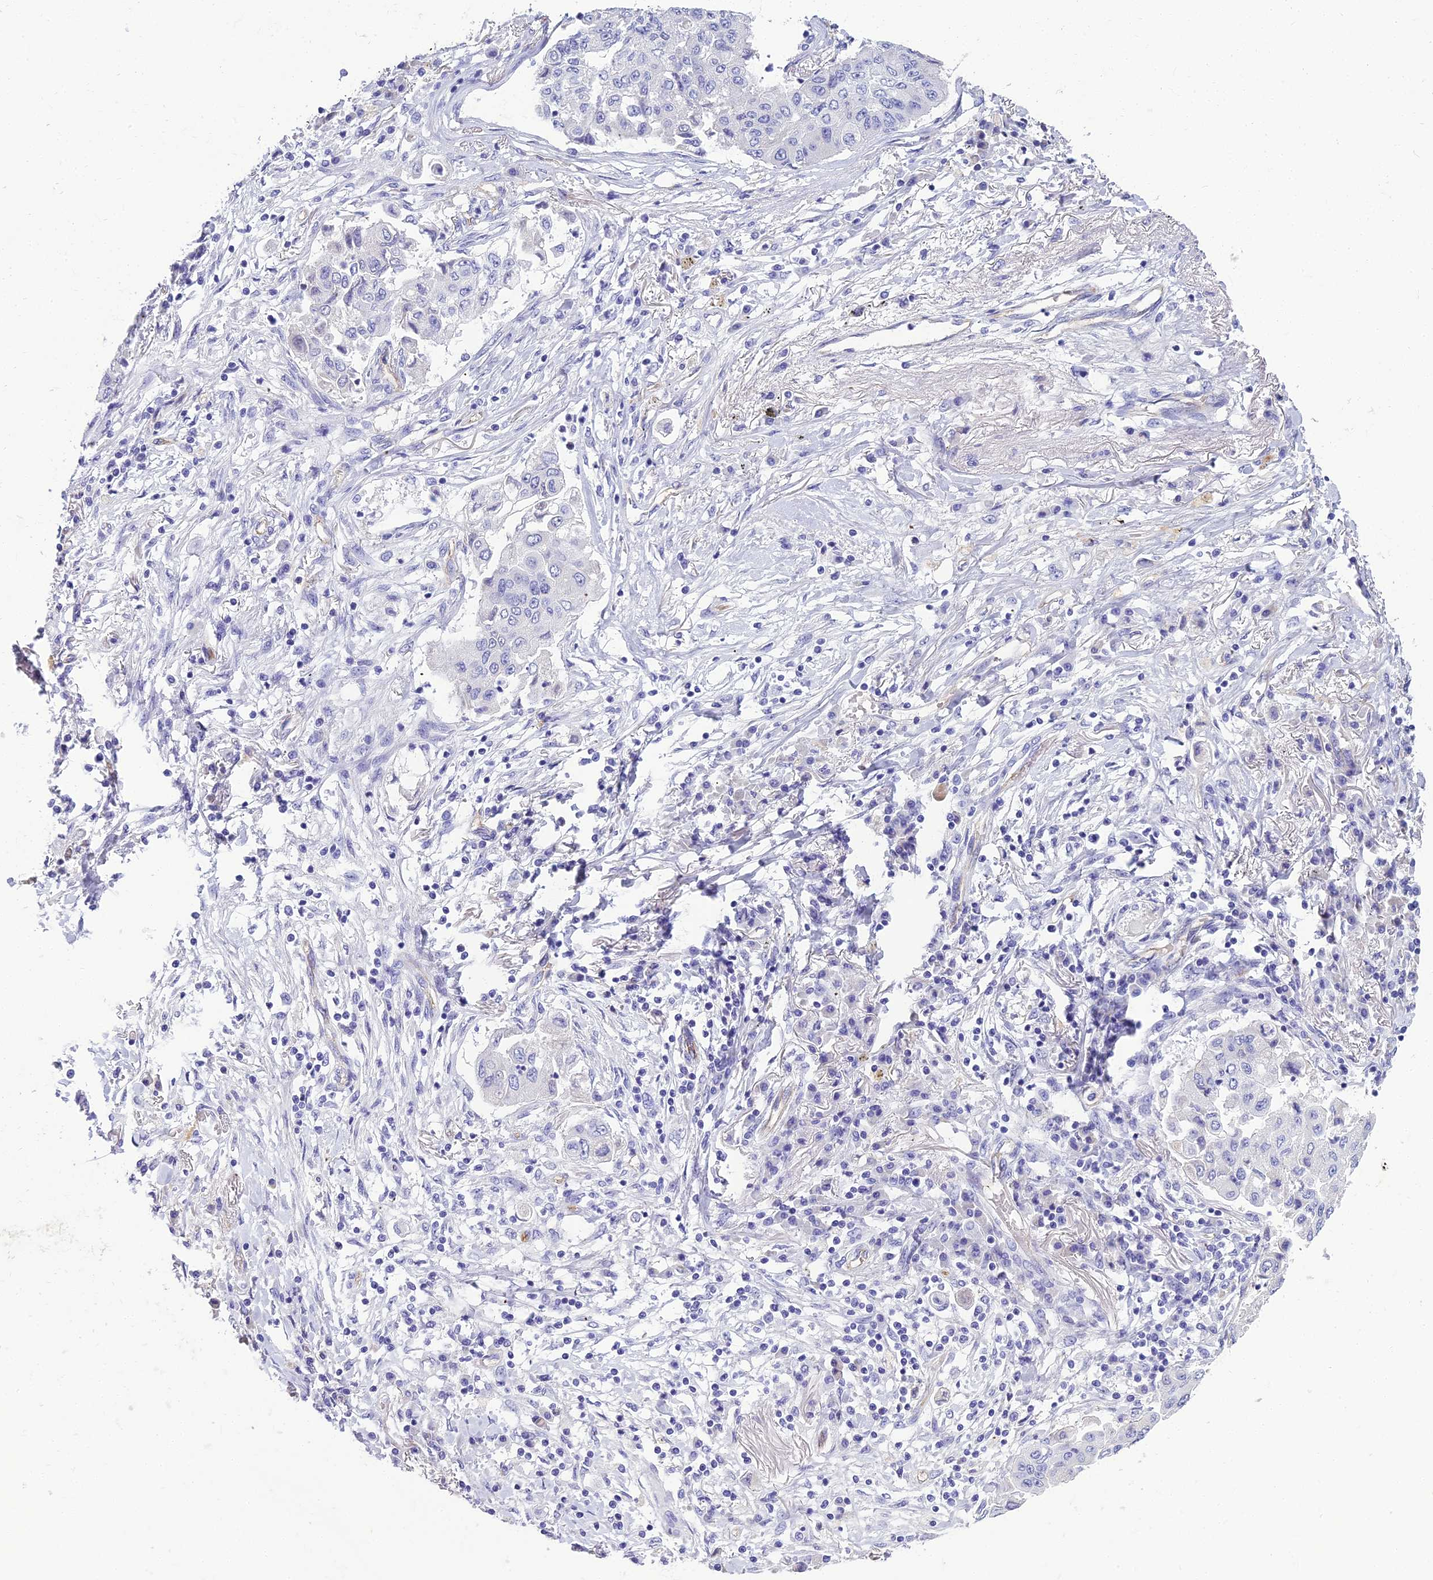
{"staining": {"intensity": "negative", "quantity": "none", "location": "none"}, "tissue": "lung cancer", "cell_type": "Tumor cells", "image_type": "cancer", "snomed": [{"axis": "morphology", "description": "Squamous cell carcinoma, NOS"}, {"axis": "topography", "description": "Lung"}], "caption": "The photomicrograph exhibits no staining of tumor cells in squamous cell carcinoma (lung).", "gene": "NINJ1", "patient": {"sex": "male", "age": 74}}